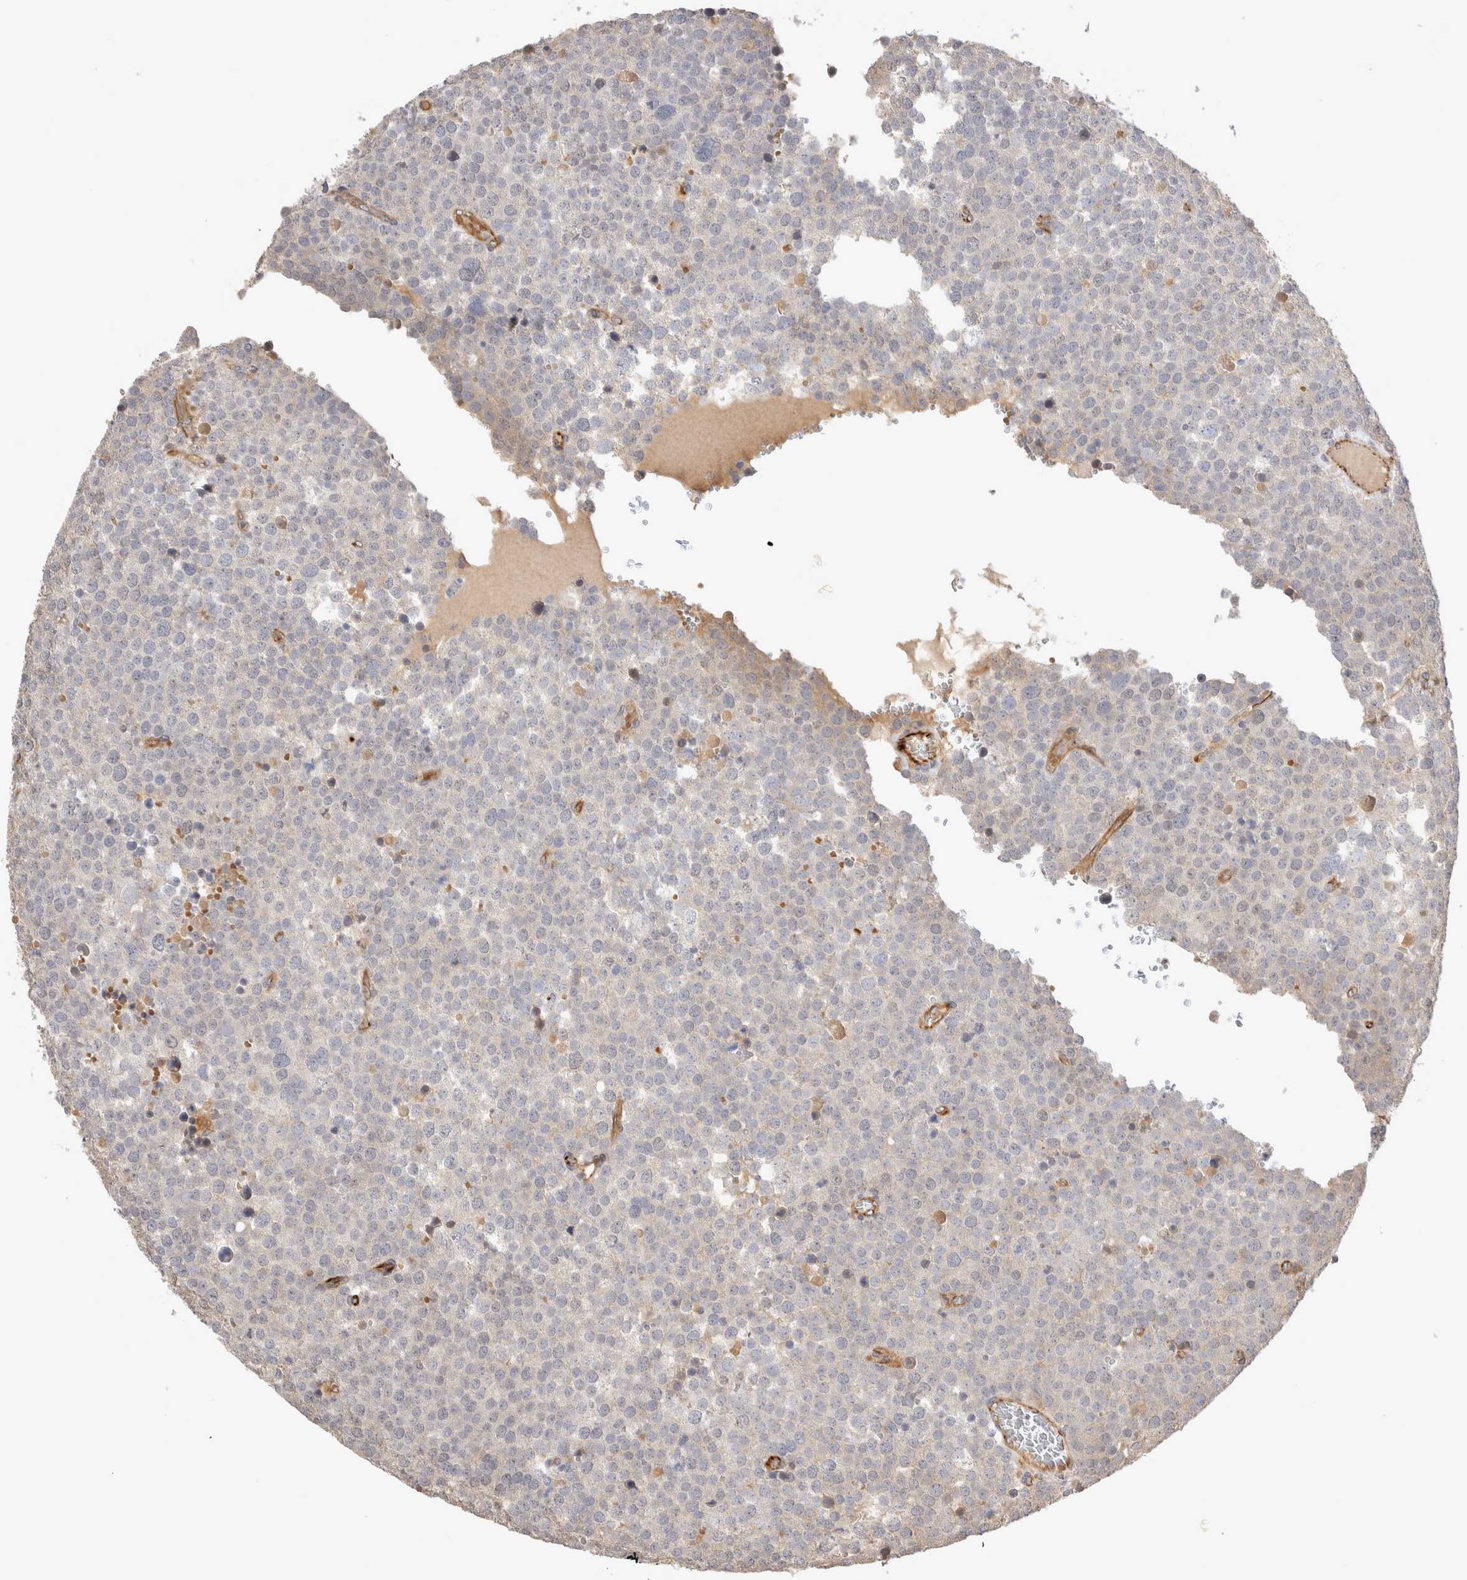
{"staining": {"intensity": "weak", "quantity": "<25%", "location": "cytoplasmic/membranous"}, "tissue": "testis cancer", "cell_type": "Tumor cells", "image_type": "cancer", "snomed": [{"axis": "morphology", "description": "Seminoma, NOS"}, {"axis": "topography", "description": "Testis"}], "caption": "Image shows no protein expression in tumor cells of seminoma (testis) tissue.", "gene": "NMU", "patient": {"sex": "male", "age": 71}}